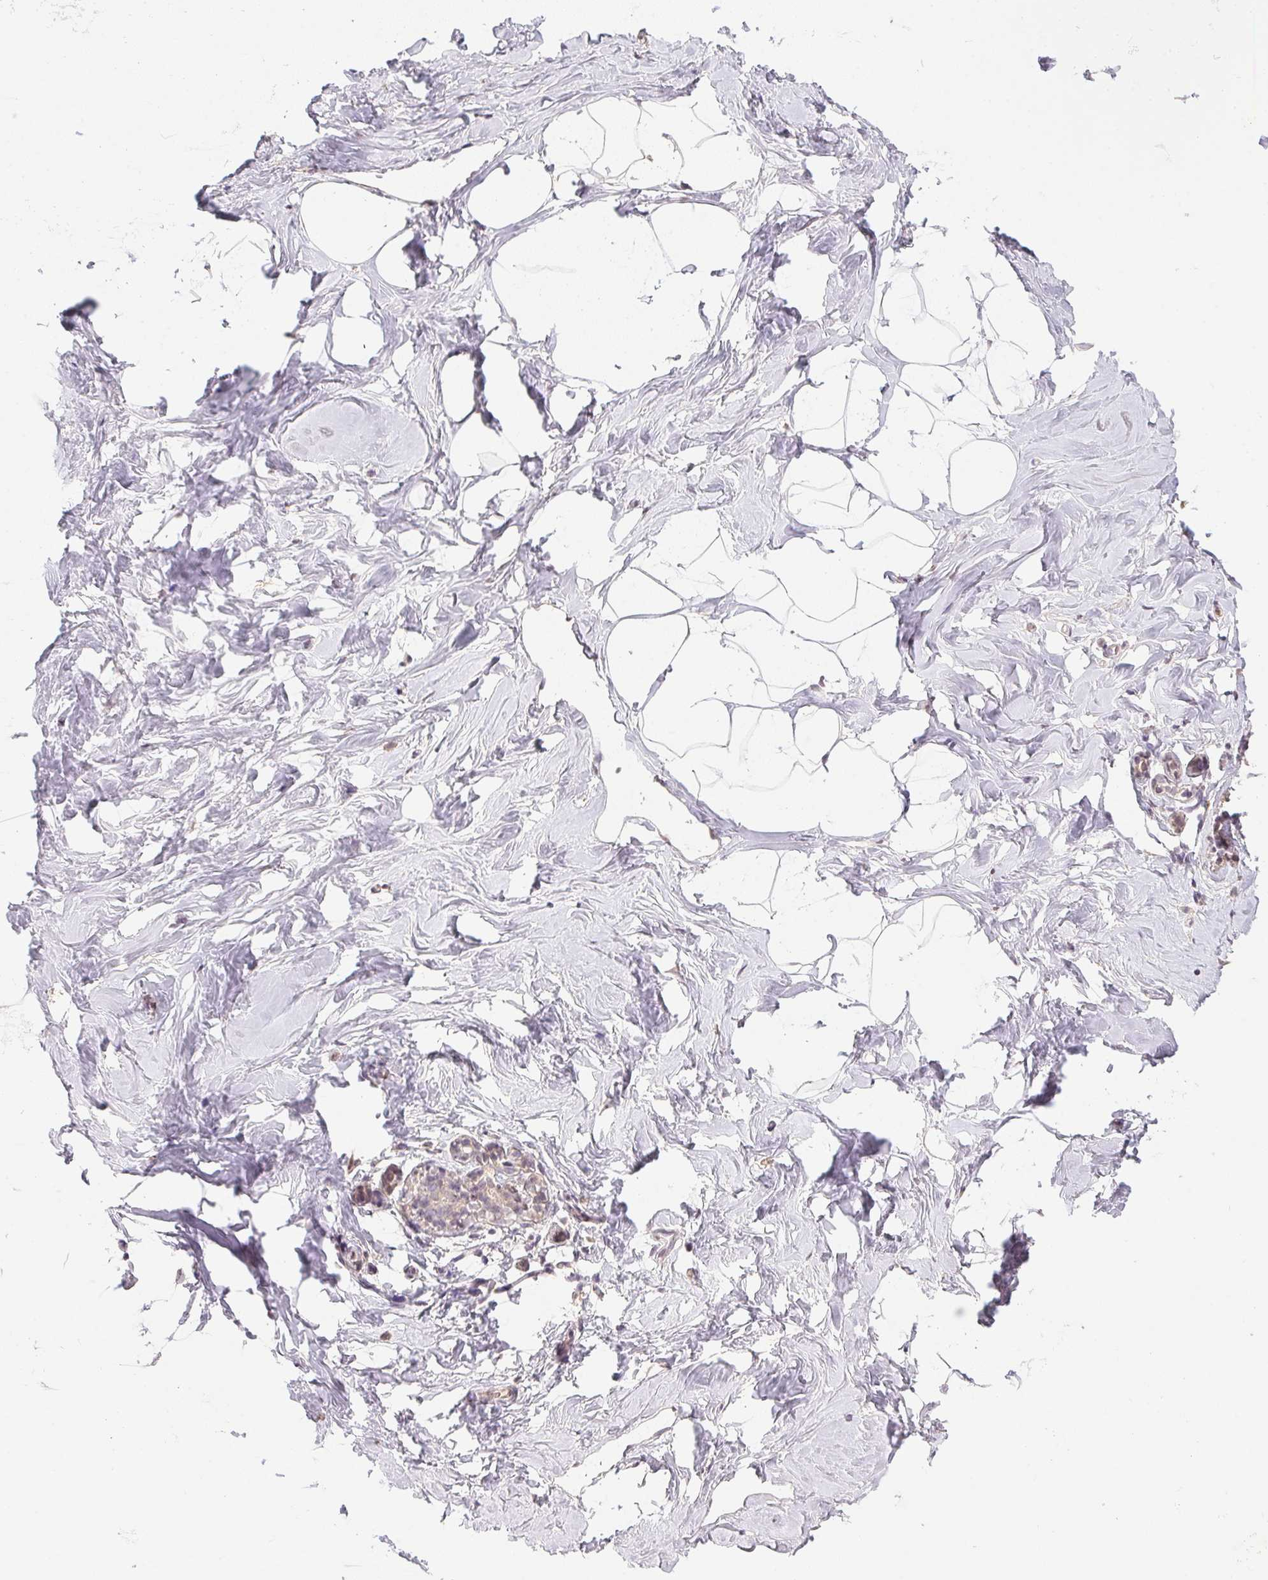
{"staining": {"intensity": "negative", "quantity": "none", "location": "none"}, "tissue": "breast", "cell_type": "Adipocytes", "image_type": "normal", "snomed": [{"axis": "morphology", "description": "Normal tissue, NOS"}, {"axis": "topography", "description": "Breast"}], "caption": "DAB (3,3'-diaminobenzidine) immunohistochemical staining of normal breast displays no significant staining in adipocytes. The staining was performed using DAB (3,3'-diaminobenzidine) to visualize the protein expression in brown, while the nuclei were stained in blue with hematoxylin (Magnification: 20x).", "gene": "PPP4R4", "patient": {"sex": "female", "age": 32}}